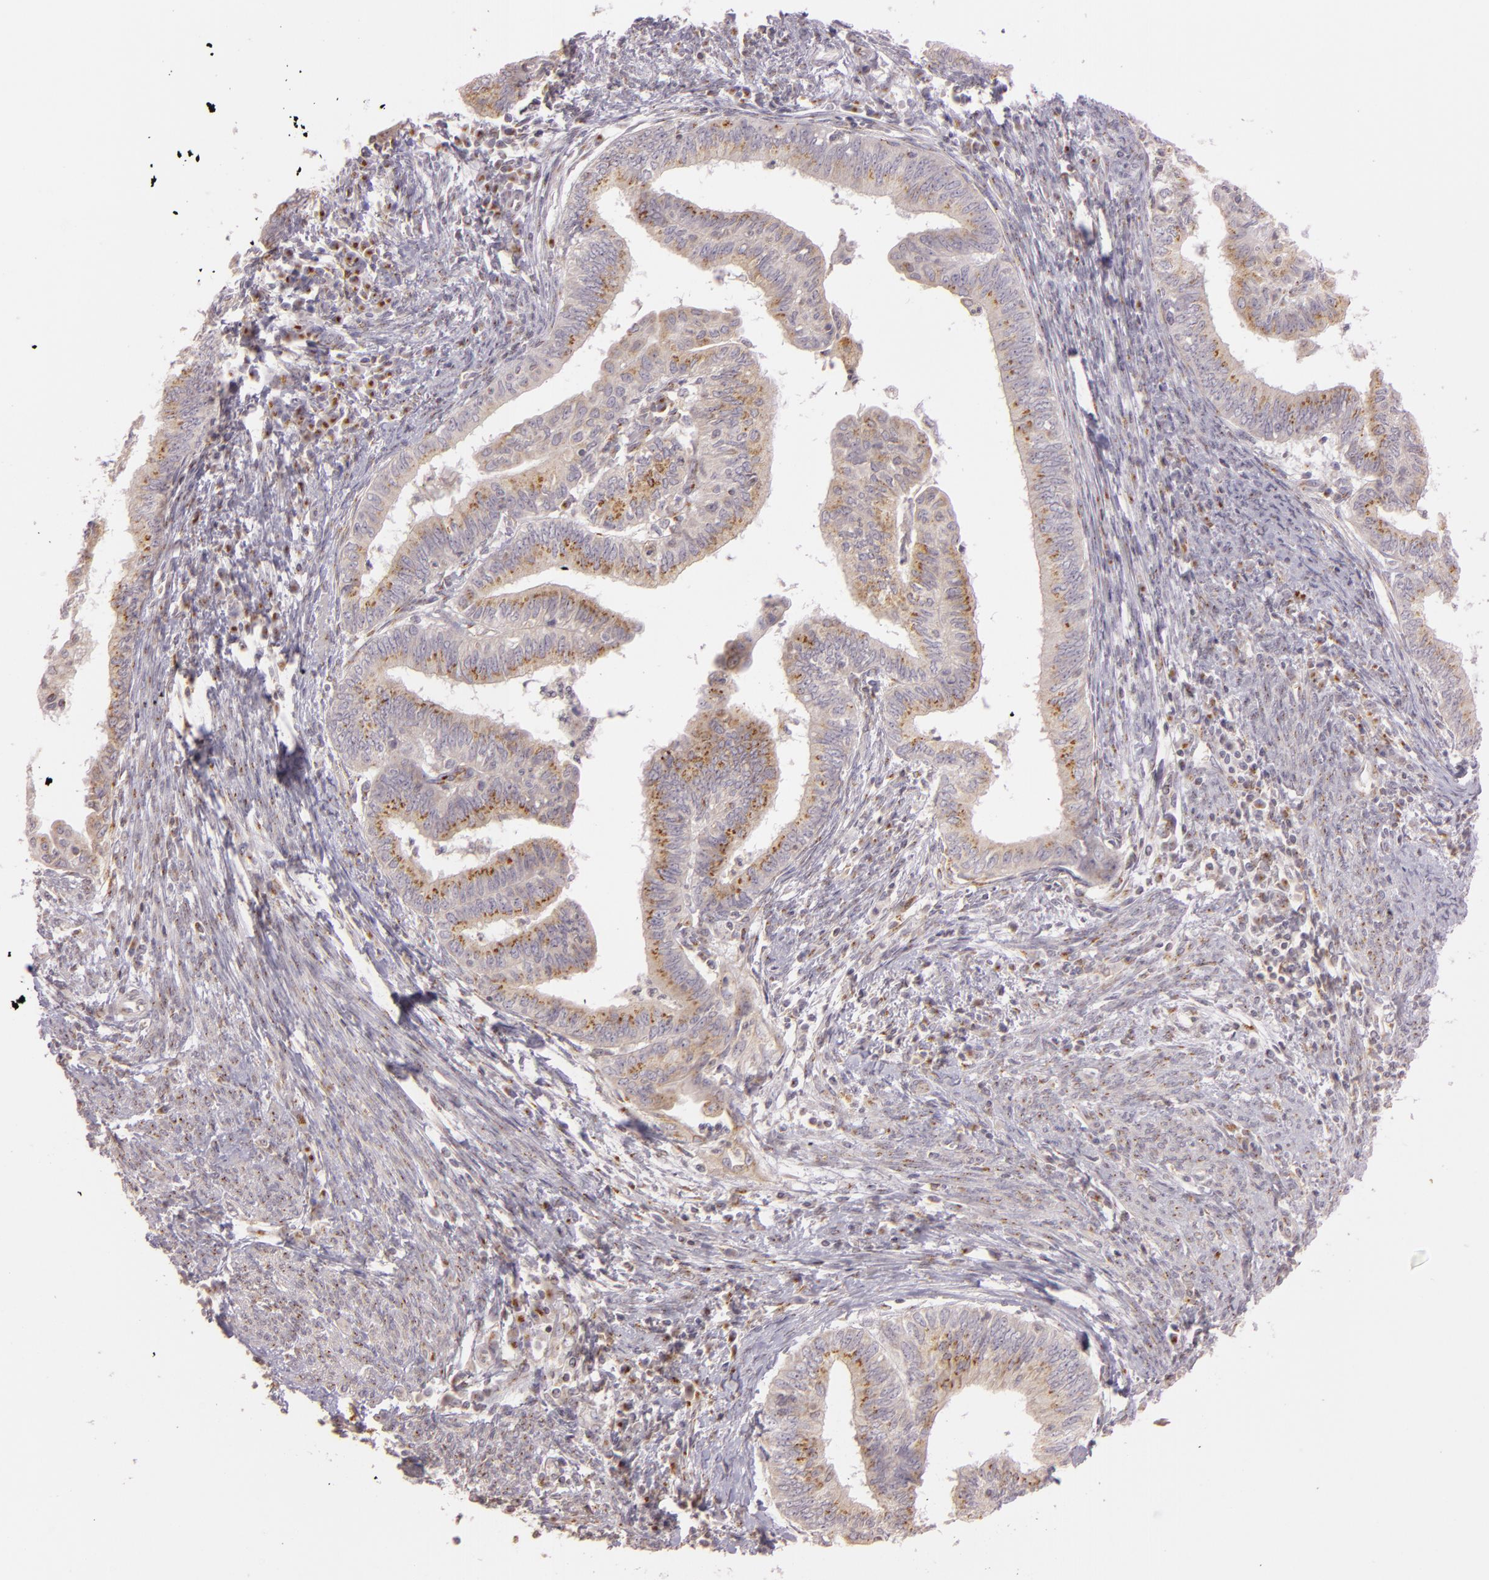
{"staining": {"intensity": "weak", "quantity": ">75%", "location": "cytoplasmic/membranous"}, "tissue": "endometrial cancer", "cell_type": "Tumor cells", "image_type": "cancer", "snomed": [{"axis": "morphology", "description": "Adenocarcinoma, NOS"}, {"axis": "topography", "description": "Endometrium"}], "caption": "Brown immunohistochemical staining in endometrial adenocarcinoma displays weak cytoplasmic/membranous staining in about >75% of tumor cells. The protein of interest is stained brown, and the nuclei are stained in blue (DAB IHC with brightfield microscopy, high magnification).", "gene": "LGMN", "patient": {"sex": "female", "age": 66}}